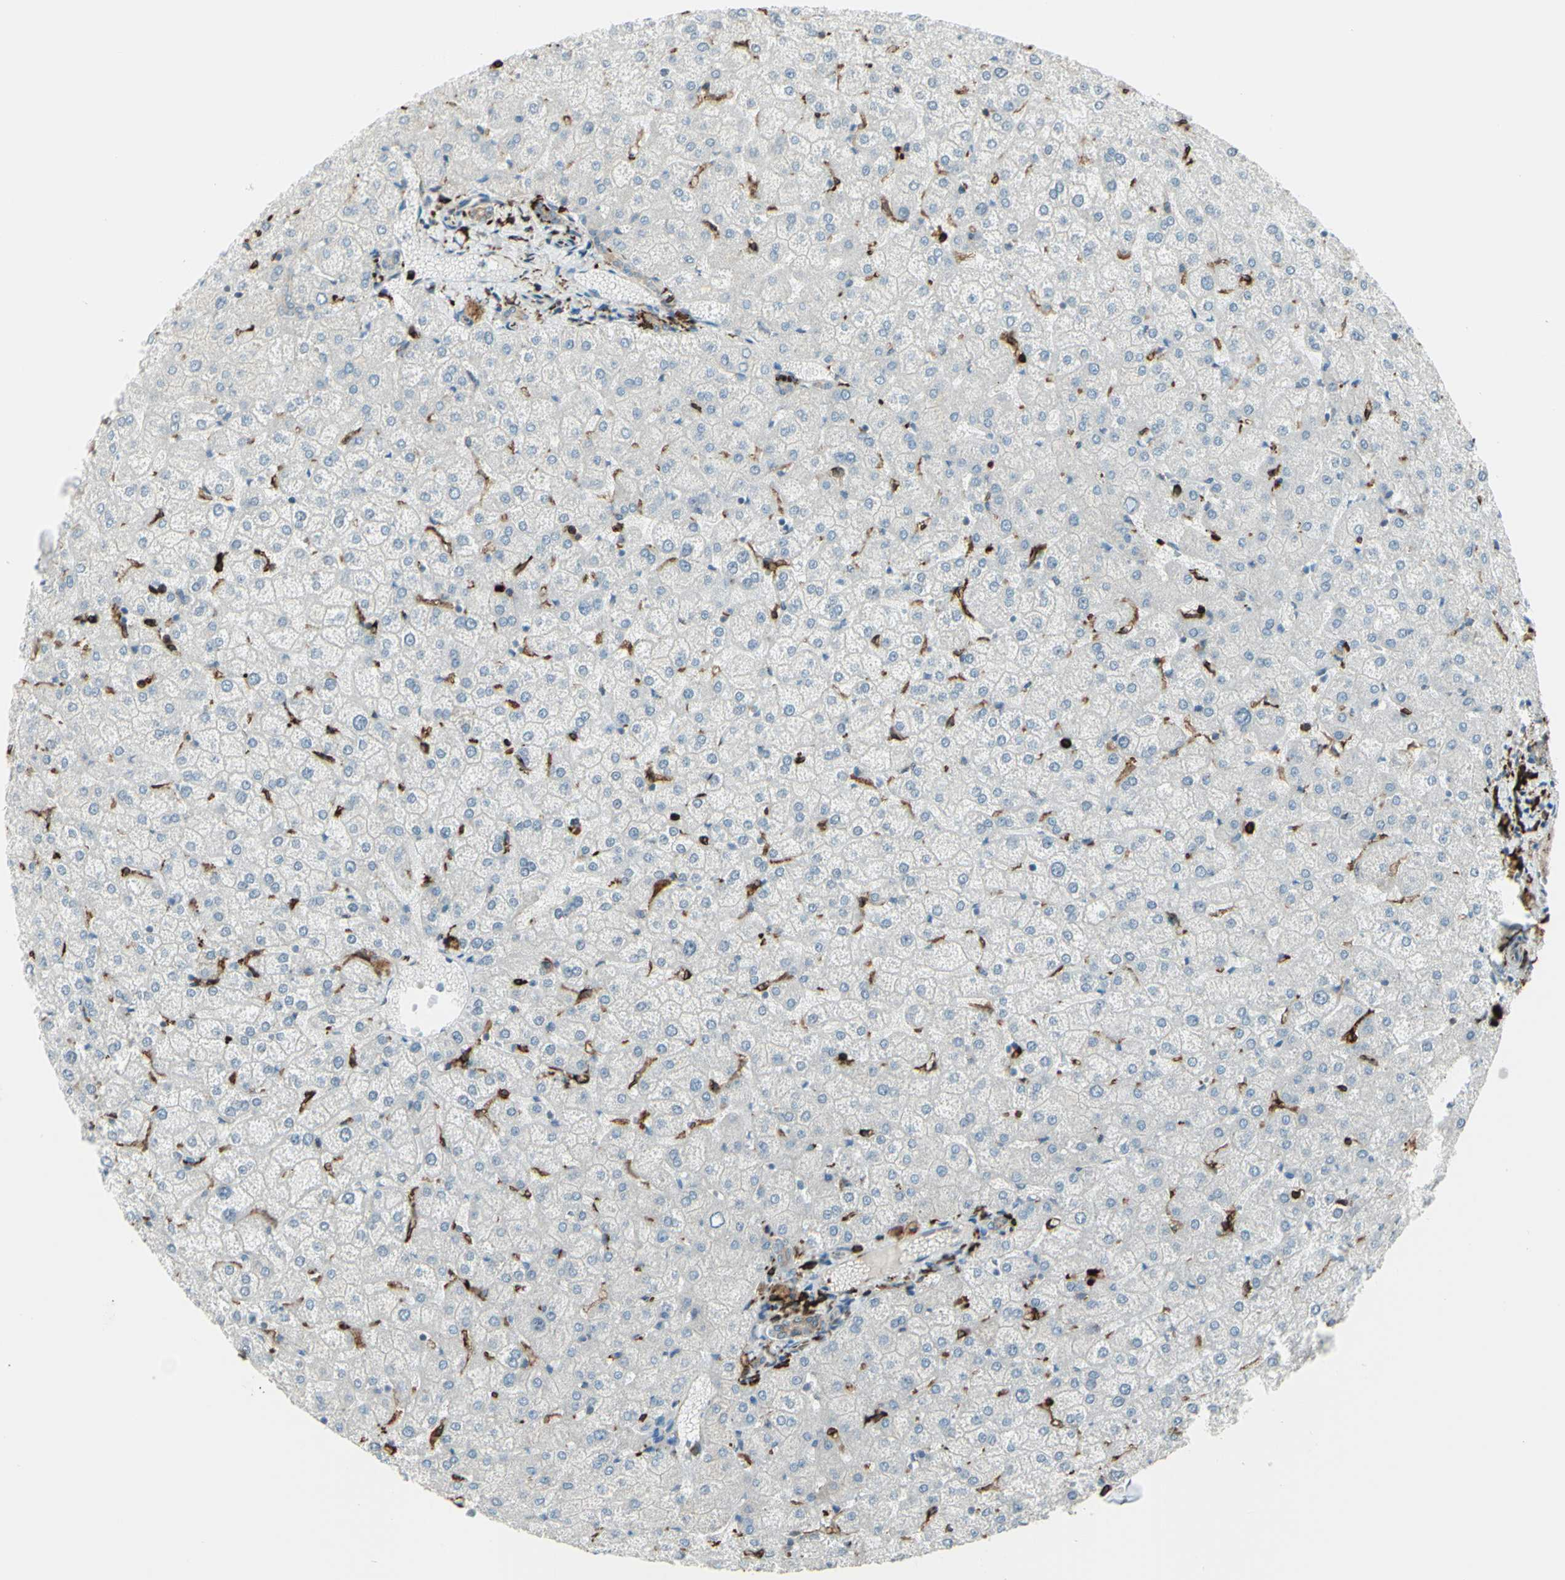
{"staining": {"intensity": "moderate", "quantity": ">75%", "location": "cytoplasmic/membranous"}, "tissue": "liver", "cell_type": "Cholangiocytes", "image_type": "normal", "snomed": [{"axis": "morphology", "description": "Normal tissue, NOS"}, {"axis": "topography", "description": "Liver"}], "caption": "Immunohistochemistry (IHC) (DAB (3,3'-diaminobenzidine)) staining of unremarkable human liver reveals moderate cytoplasmic/membranous protein staining in about >75% of cholangiocytes.", "gene": "CD74", "patient": {"sex": "female", "age": 32}}